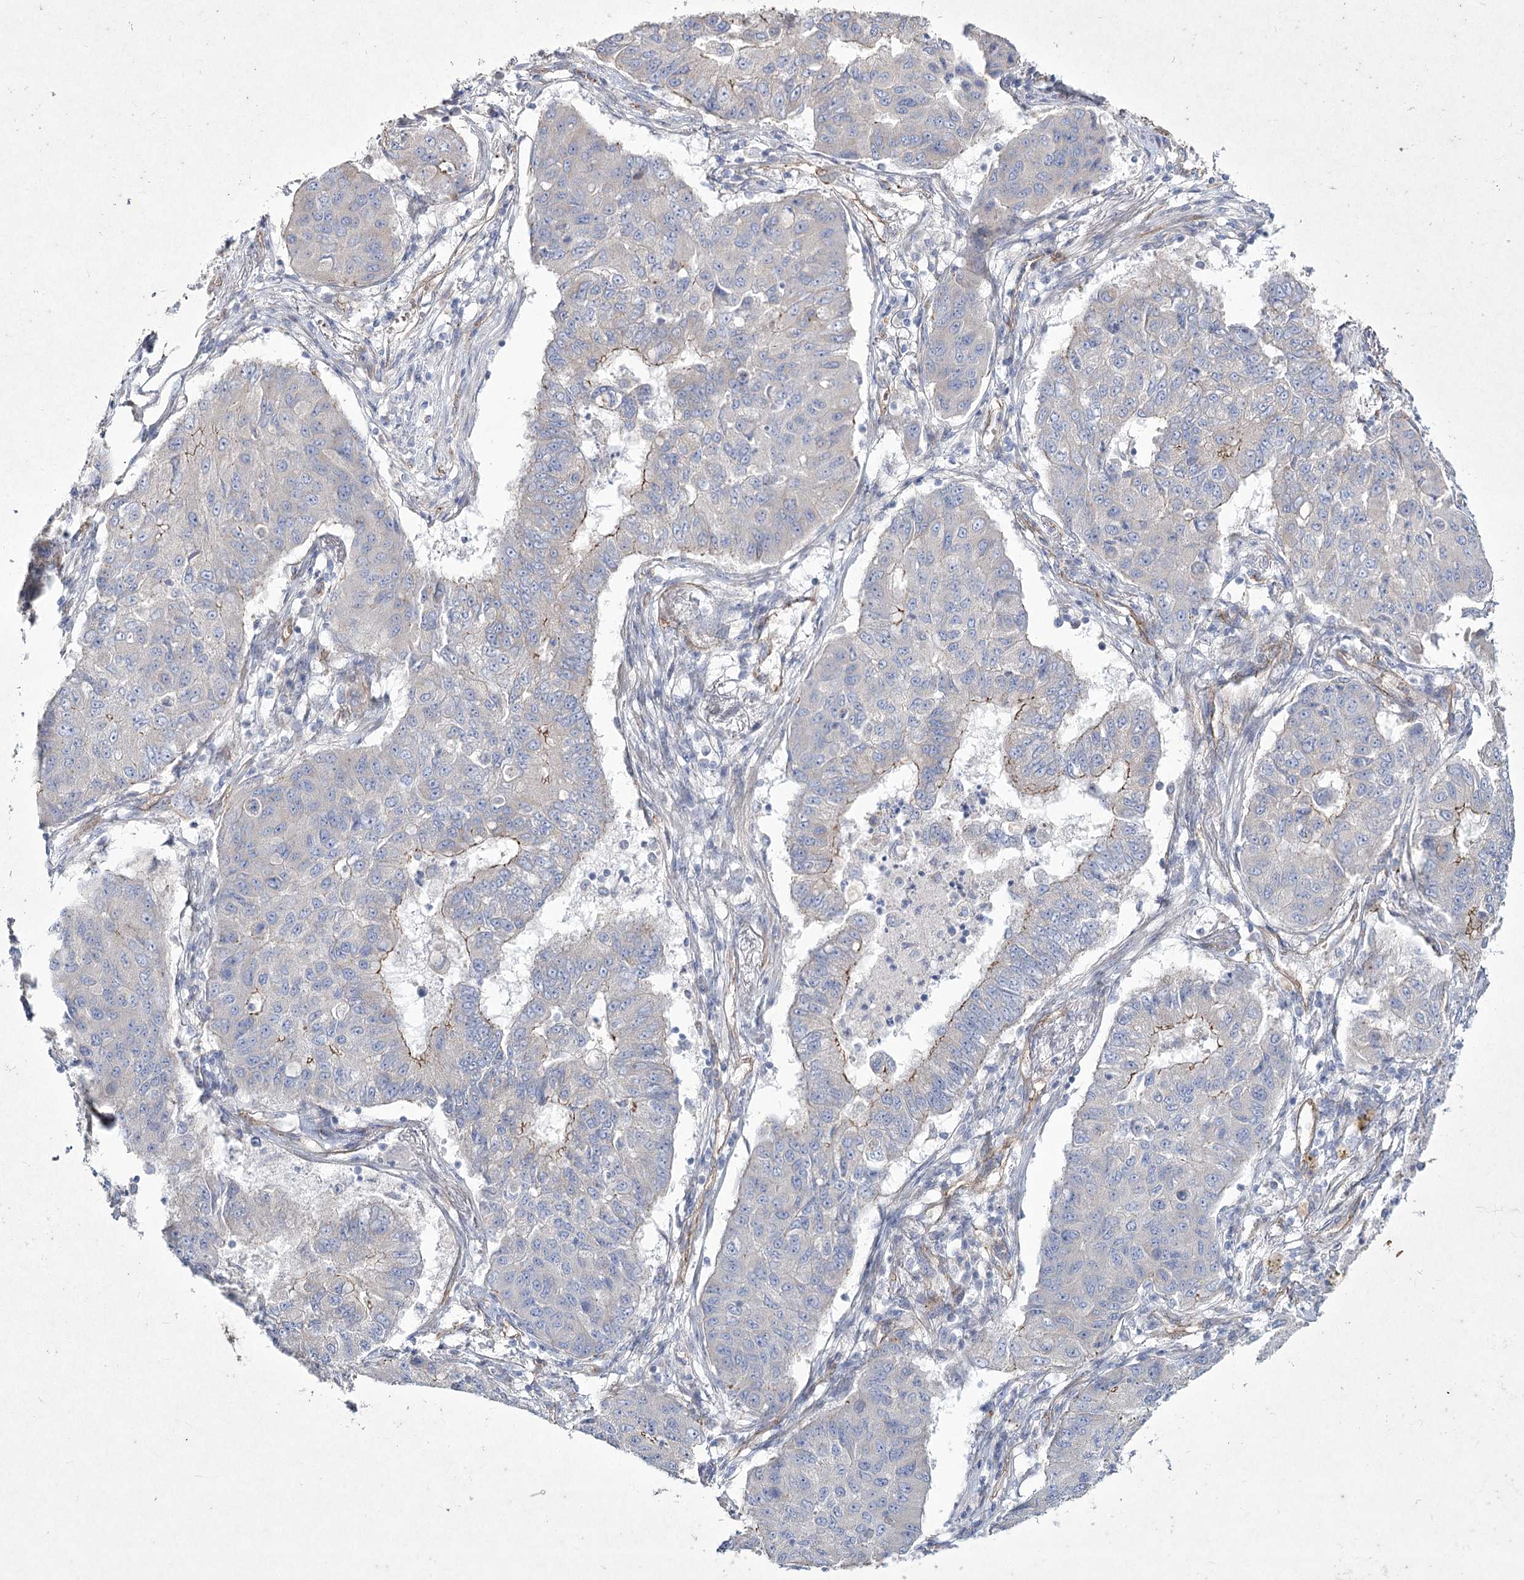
{"staining": {"intensity": "weak", "quantity": "<25%", "location": "cytoplasmic/membranous"}, "tissue": "lung cancer", "cell_type": "Tumor cells", "image_type": "cancer", "snomed": [{"axis": "morphology", "description": "Squamous cell carcinoma, NOS"}, {"axis": "topography", "description": "Lung"}], "caption": "Immunohistochemistry (IHC) of squamous cell carcinoma (lung) displays no expression in tumor cells.", "gene": "LDLRAD3", "patient": {"sex": "male", "age": 74}}